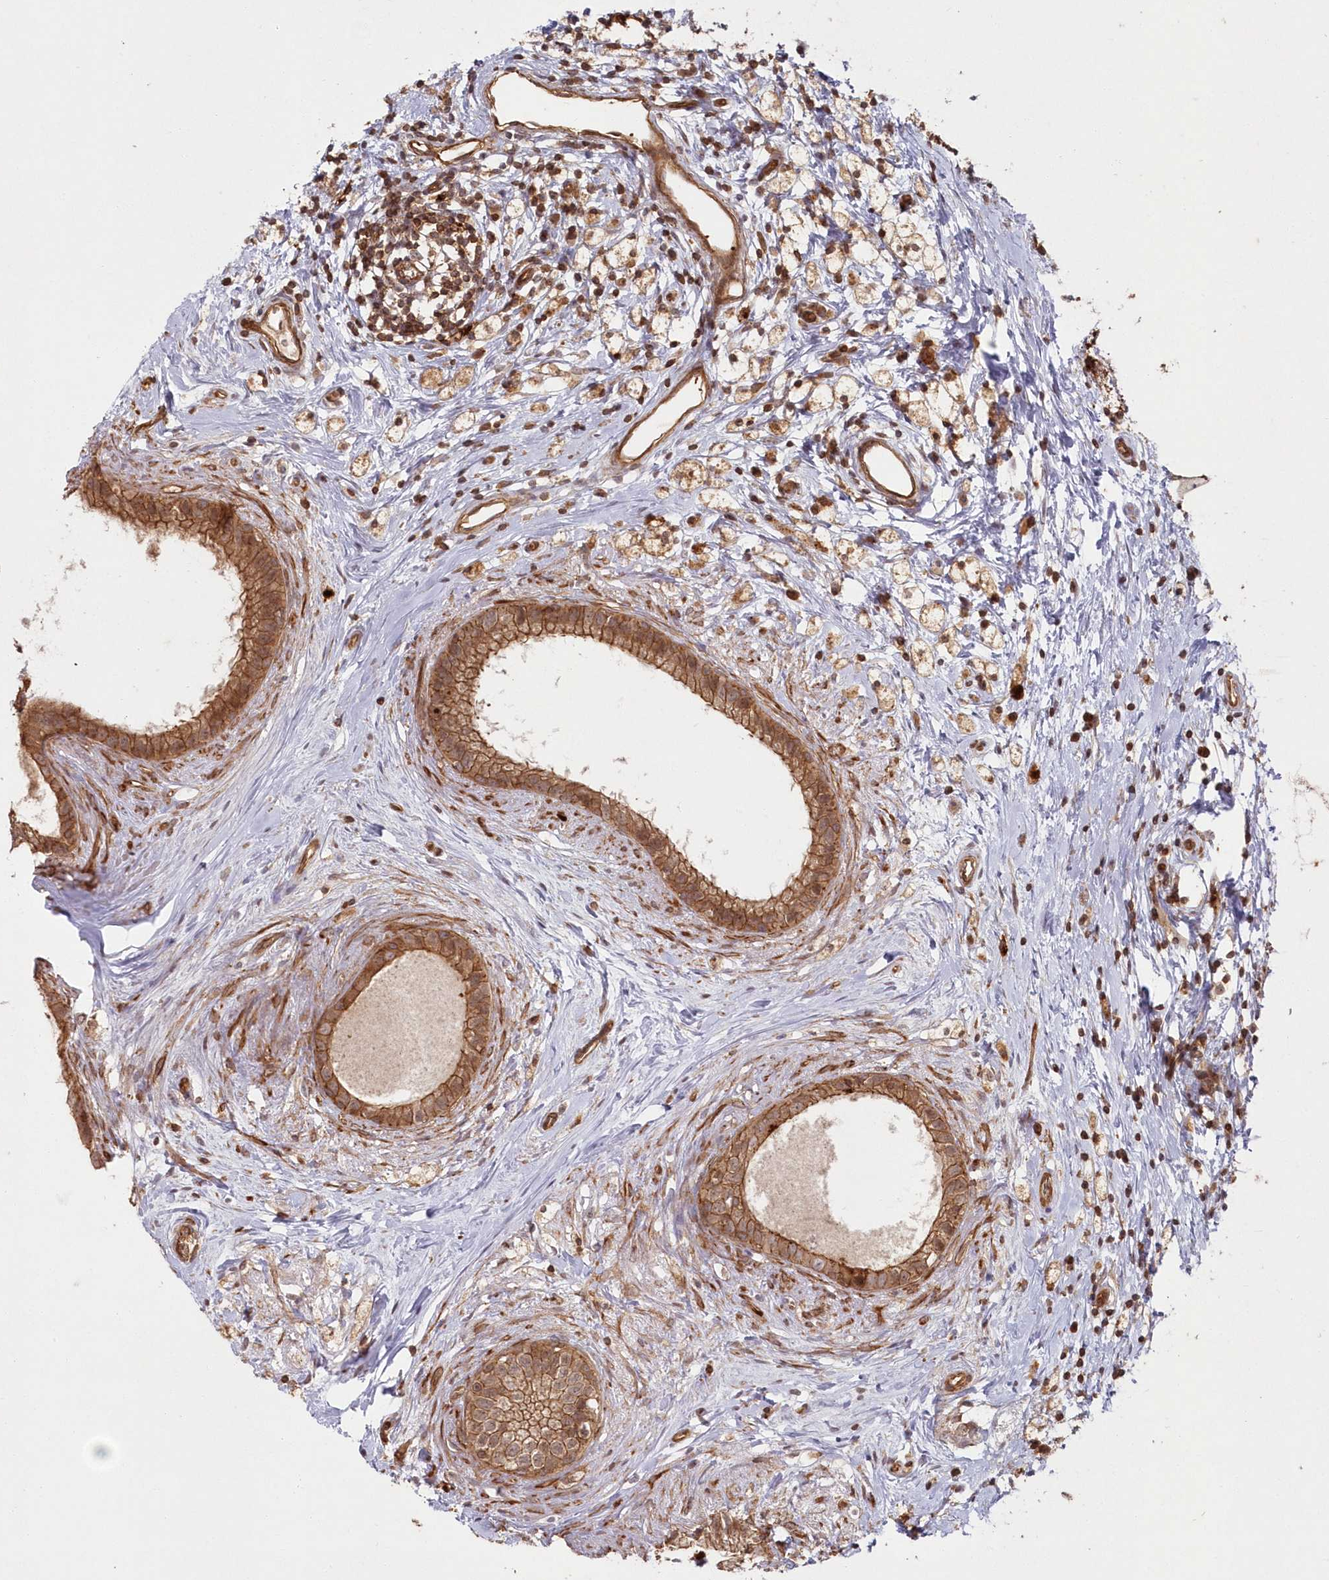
{"staining": {"intensity": "moderate", "quantity": ">75%", "location": "cytoplasmic/membranous"}, "tissue": "epididymis", "cell_type": "Glandular cells", "image_type": "normal", "snomed": [{"axis": "morphology", "description": "Normal tissue, NOS"}, {"axis": "topography", "description": "Epididymis"}], "caption": "Immunohistochemical staining of benign human epididymis reveals medium levels of moderate cytoplasmic/membranous expression in approximately >75% of glandular cells.", "gene": "RGCC", "patient": {"sex": "male", "age": 80}}